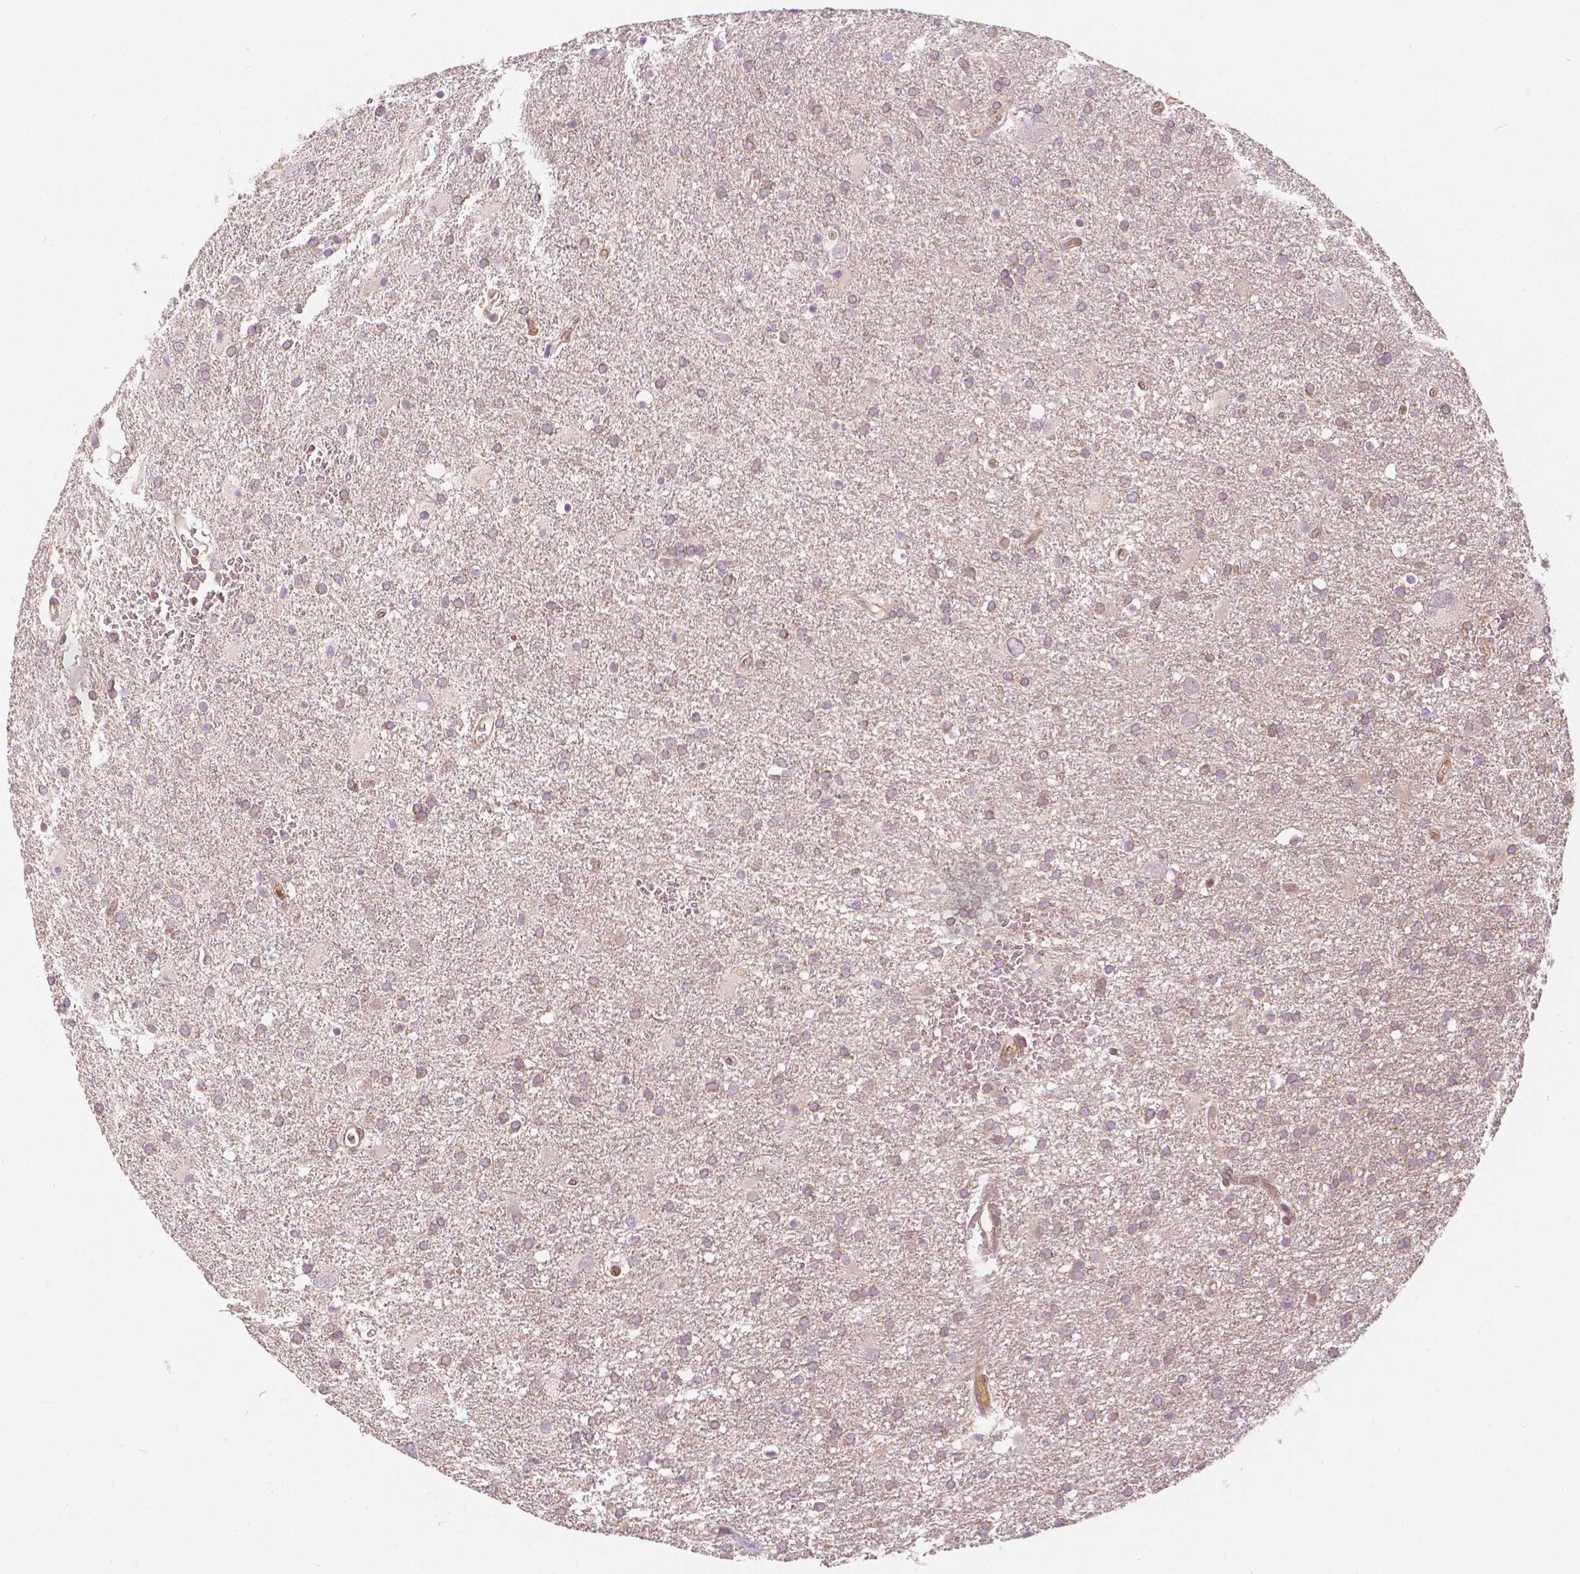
{"staining": {"intensity": "weak", "quantity": "<25%", "location": "cytoplasmic/membranous"}, "tissue": "glioma", "cell_type": "Tumor cells", "image_type": "cancer", "snomed": [{"axis": "morphology", "description": "Glioma, malignant, Low grade"}, {"axis": "topography", "description": "Brain"}], "caption": "Immunohistochemistry (IHC) of human malignant glioma (low-grade) reveals no staining in tumor cells.", "gene": "NAPRT", "patient": {"sex": "male", "age": 66}}